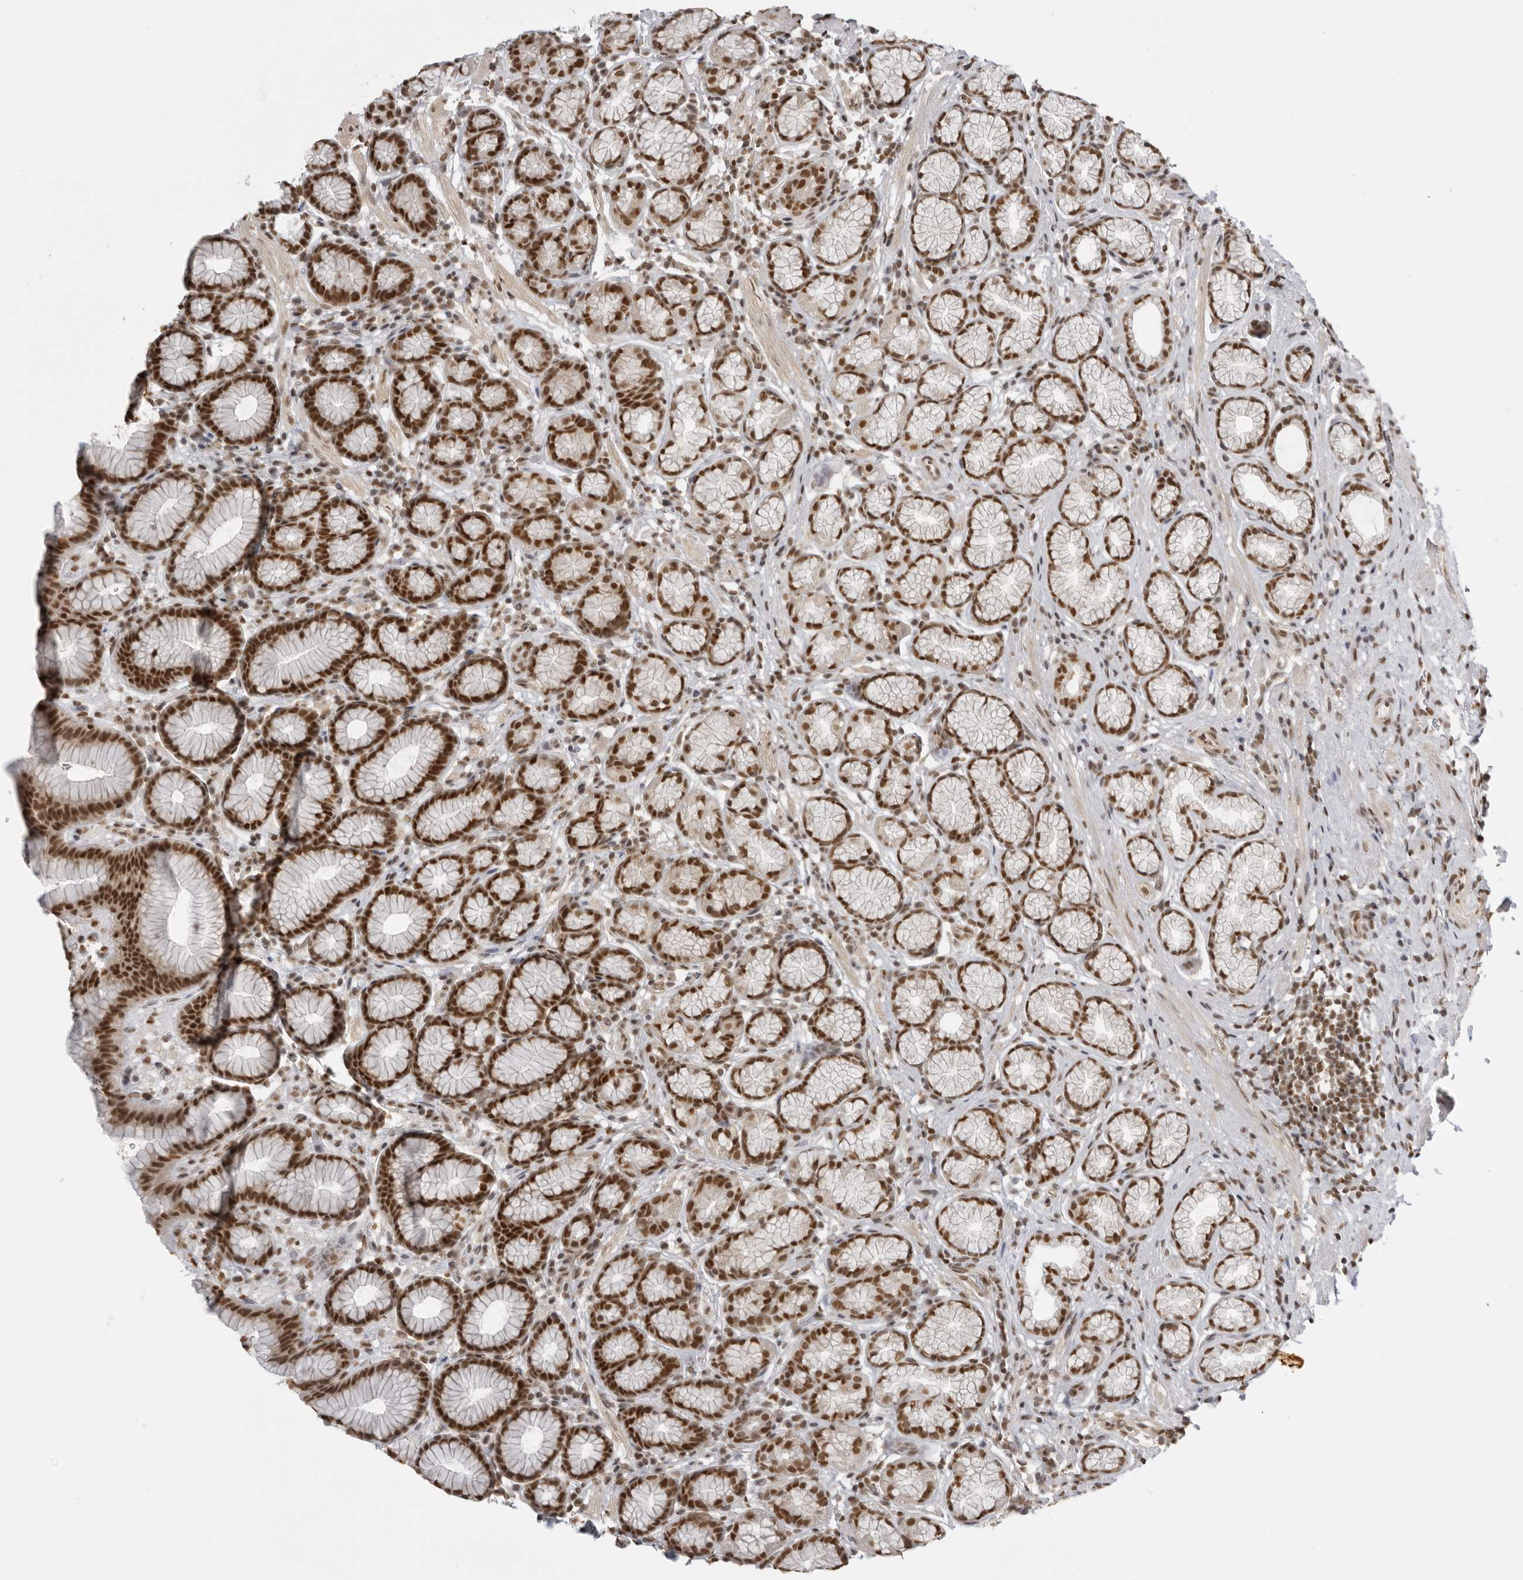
{"staining": {"intensity": "strong", "quantity": ">75%", "location": "nuclear"}, "tissue": "stomach", "cell_type": "Glandular cells", "image_type": "normal", "snomed": [{"axis": "morphology", "description": "Normal tissue, NOS"}, {"axis": "topography", "description": "Stomach"}], "caption": "Protein expression analysis of normal stomach shows strong nuclear expression in approximately >75% of glandular cells. The protein is shown in brown color, while the nuclei are stained blue.", "gene": "RPA2", "patient": {"sex": "male", "age": 42}}